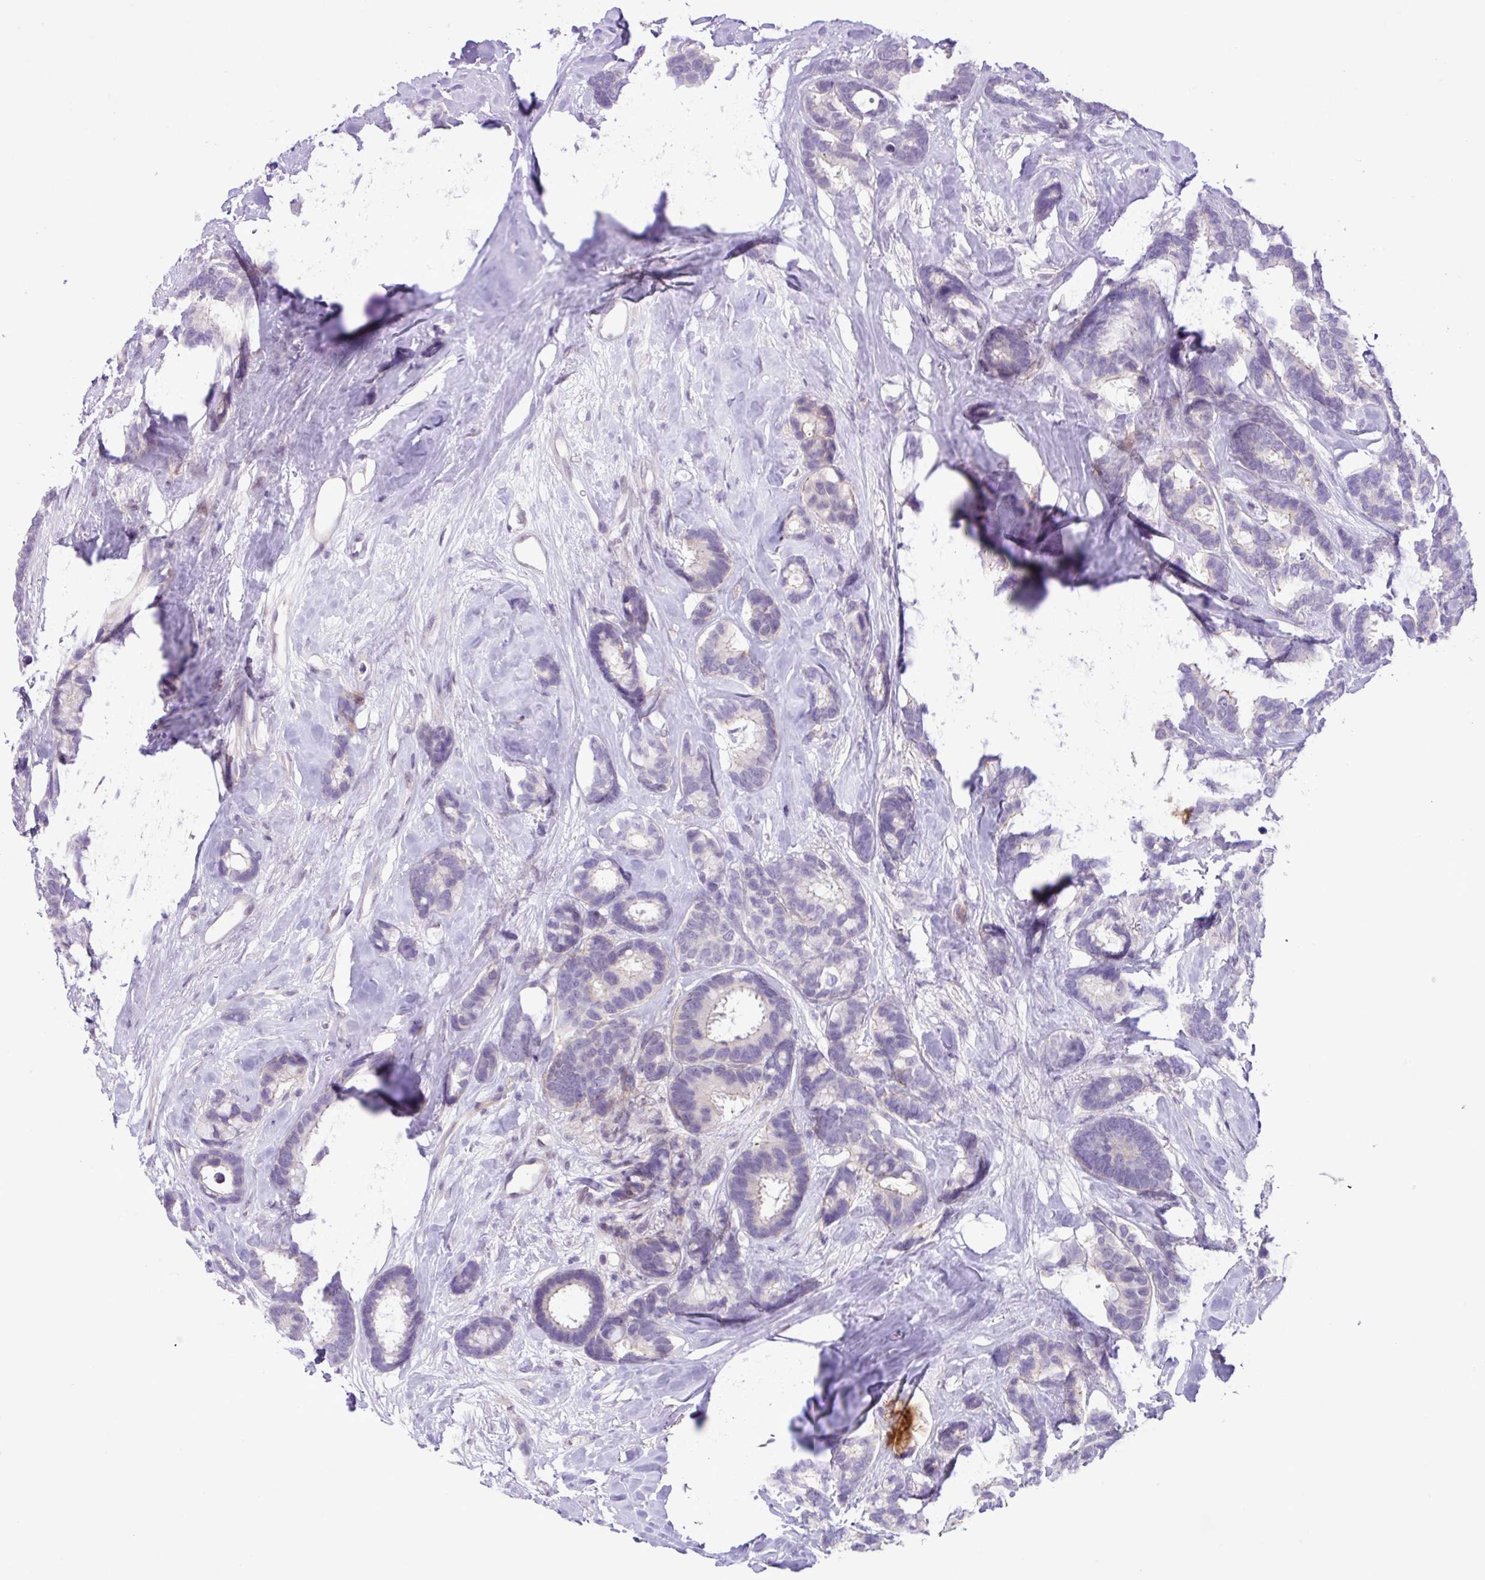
{"staining": {"intensity": "negative", "quantity": "none", "location": "none"}, "tissue": "breast cancer", "cell_type": "Tumor cells", "image_type": "cancer", "snomed": [{"axis": "morphology", "description": "Duct carcinoma"}, {"axis": "topography", "description": "Breast"}], "caption": "Immunohistochemistry (IHC) micrograph of neoplastic tissue: human infiltrating ductal carcinoma (breast) stained with DAB reveals no significant protein positivity in tumor cells.", "gene": "YLPM1", "patient": {"sex": "female", "age": 87}}